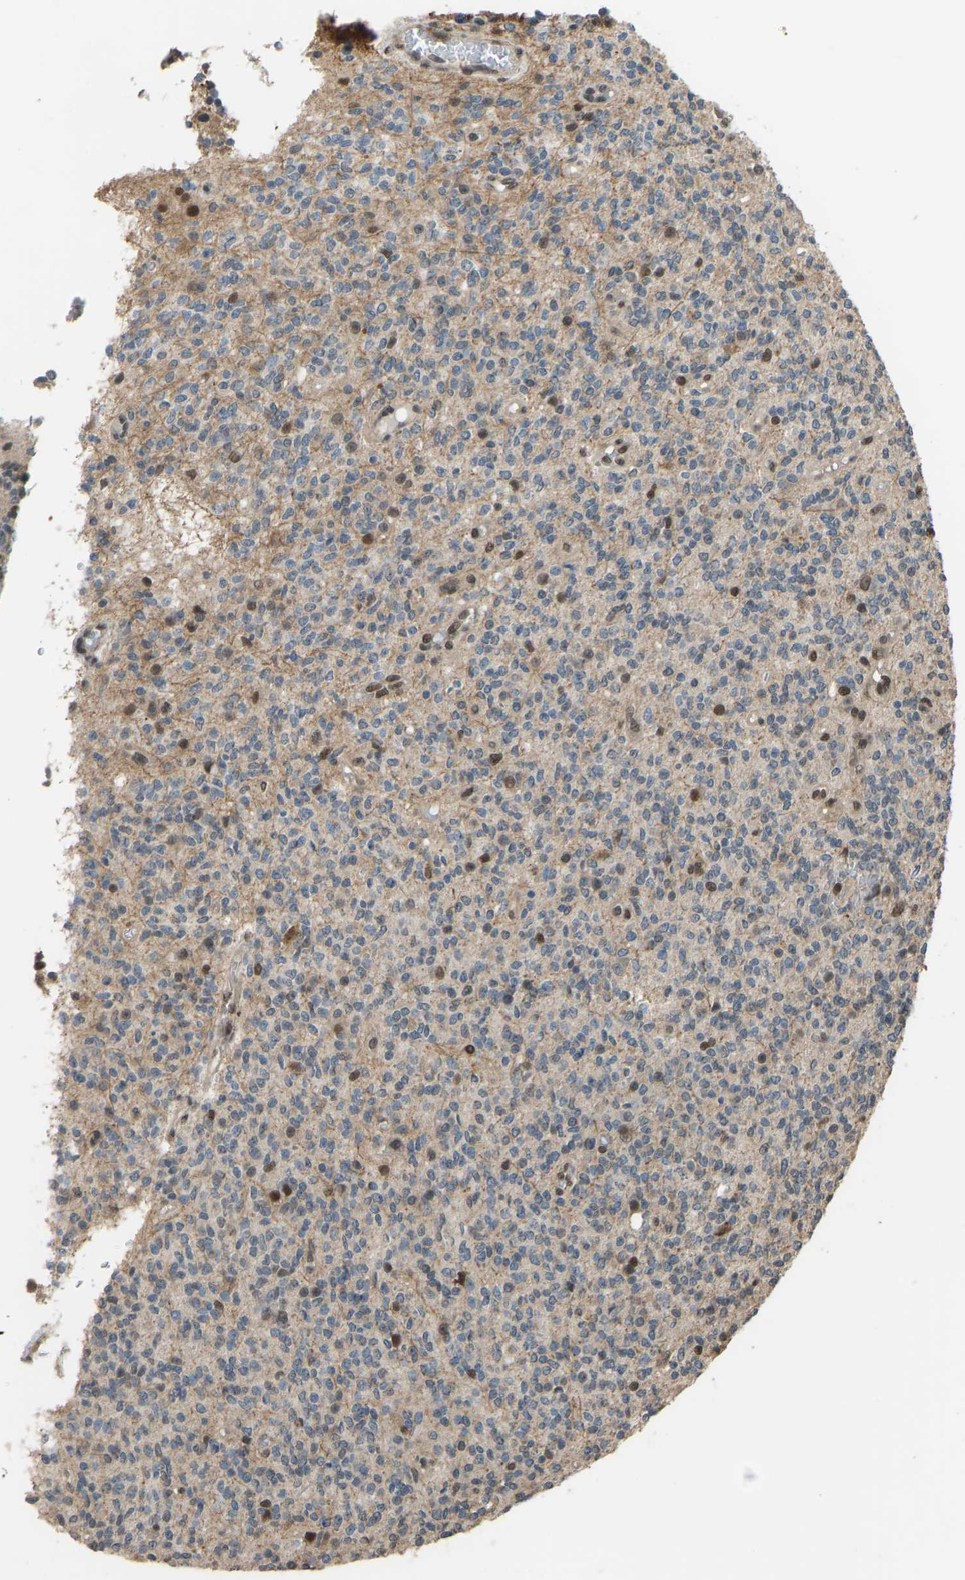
{"staining": {"intensity": "moderate", "quantity": "25%-75%", "location": "nuclear"}, "tissue": "glioma", "cell_type": "Tumor cells", "image_type": "cancer", "snomed": [{"axis": "morphology", "description": "Glioma, malignant, High grade"}, {"axis": "topography", "description": "Brain"}], "caption": "The micrograph reveals a brown stain indicating the presence of a protein in the nuclear of tumor cells in glioma.", "gene": "KPNA6", "patient": {"sex": "male", "age": 34}}